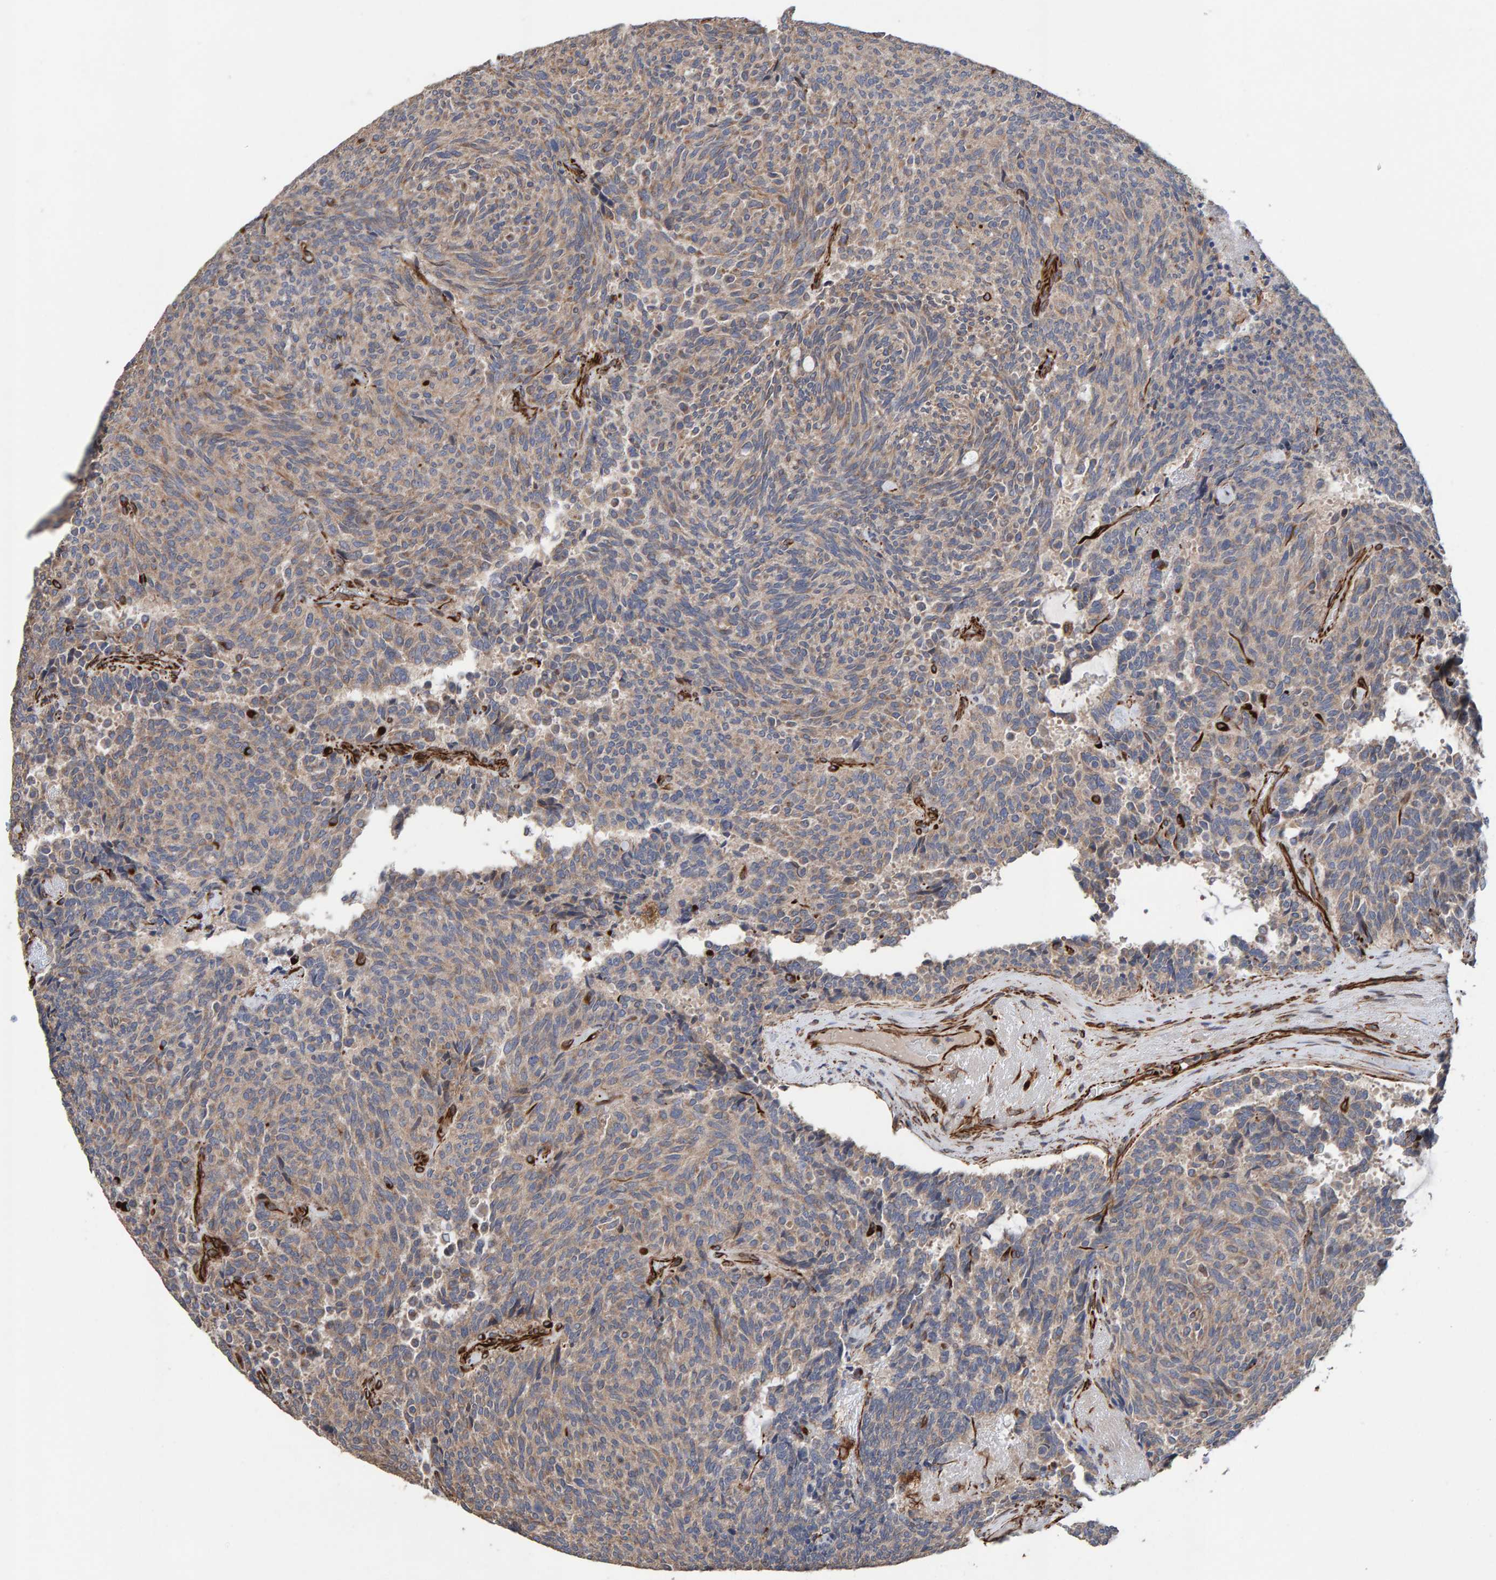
{"staining": {"intensity": "weak", "quantity": ">75%", "location": "cytoplasmic/membranous"}, "tissue": "carcinoid", "cell_type": "Tumor cells", "image_type": "cancer", "snomed": [{"axis": "morphology", "description": "Carcinoid, malignant, NOS"}, {"axis": "topography", "description": "Pancreas"}], "caption": "Protein staining by immunohistochemistry demonstrates weak cytoplasmic/membranous expression in approximately >75% of tumor cells in carcinoid. (DAB IHC with brightfield microscopy, high magnification).", "gene": "ZNF347", "patient": {"sex": "female", "age": 54}}